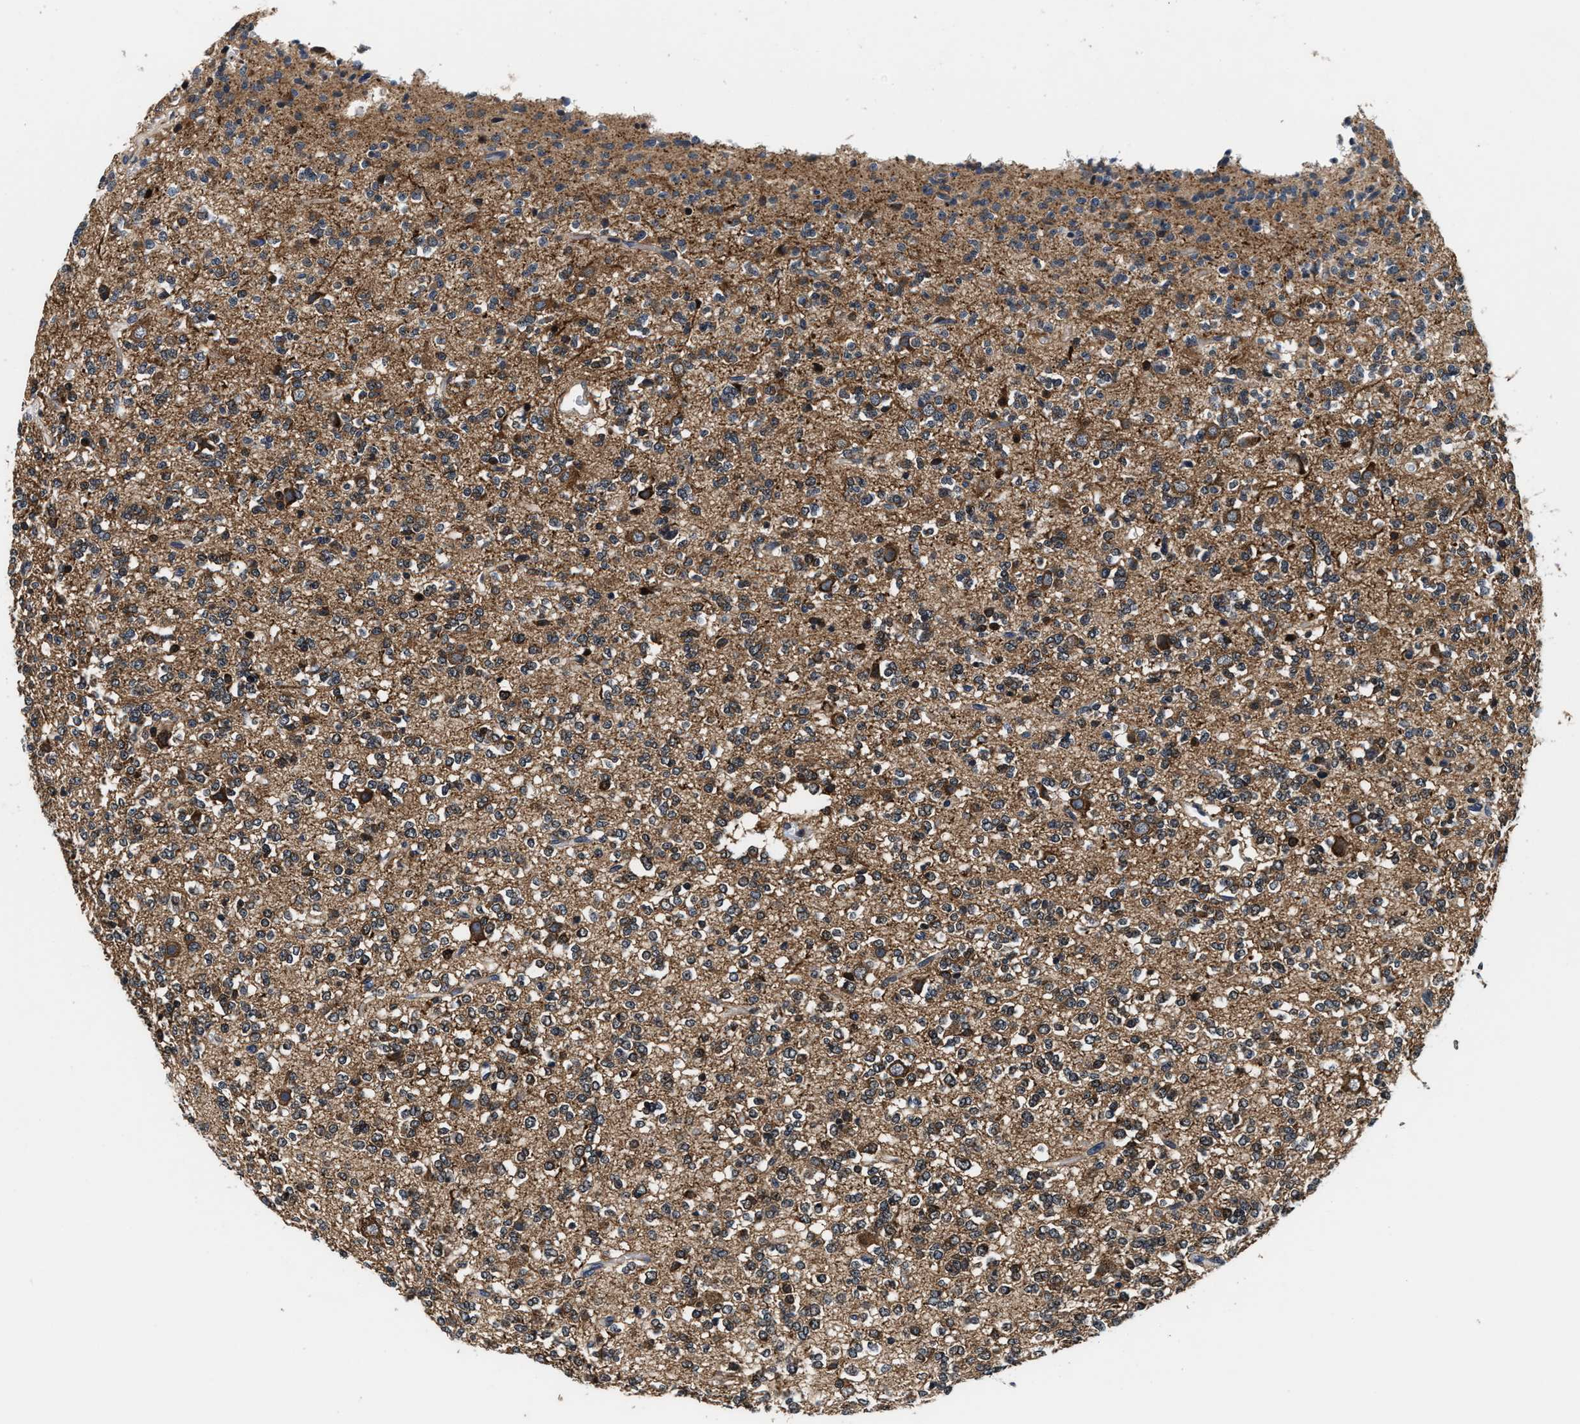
{"staining": {"intensity": "moderate", "quantity": "25%-75%", "location": "cytoplasmic/membranous"}, "tissue": "glioma", "cell_type": "Tumor cells", "image_type": "cancer", "snomed": [{"axis": "morphology", "description": "Glioma, malignant, Low grade"}, {"axis": "topography", "description": "Brain"}], "caption": "Malignant glioma (low-grade) stained for a protein (brown) displays moderate cytoplasmic/membranous positive positivity in approximately 25%-75% of tumor cells.", "gene": "PHPT1", "patient": {"sex": "male", "age": 38}}